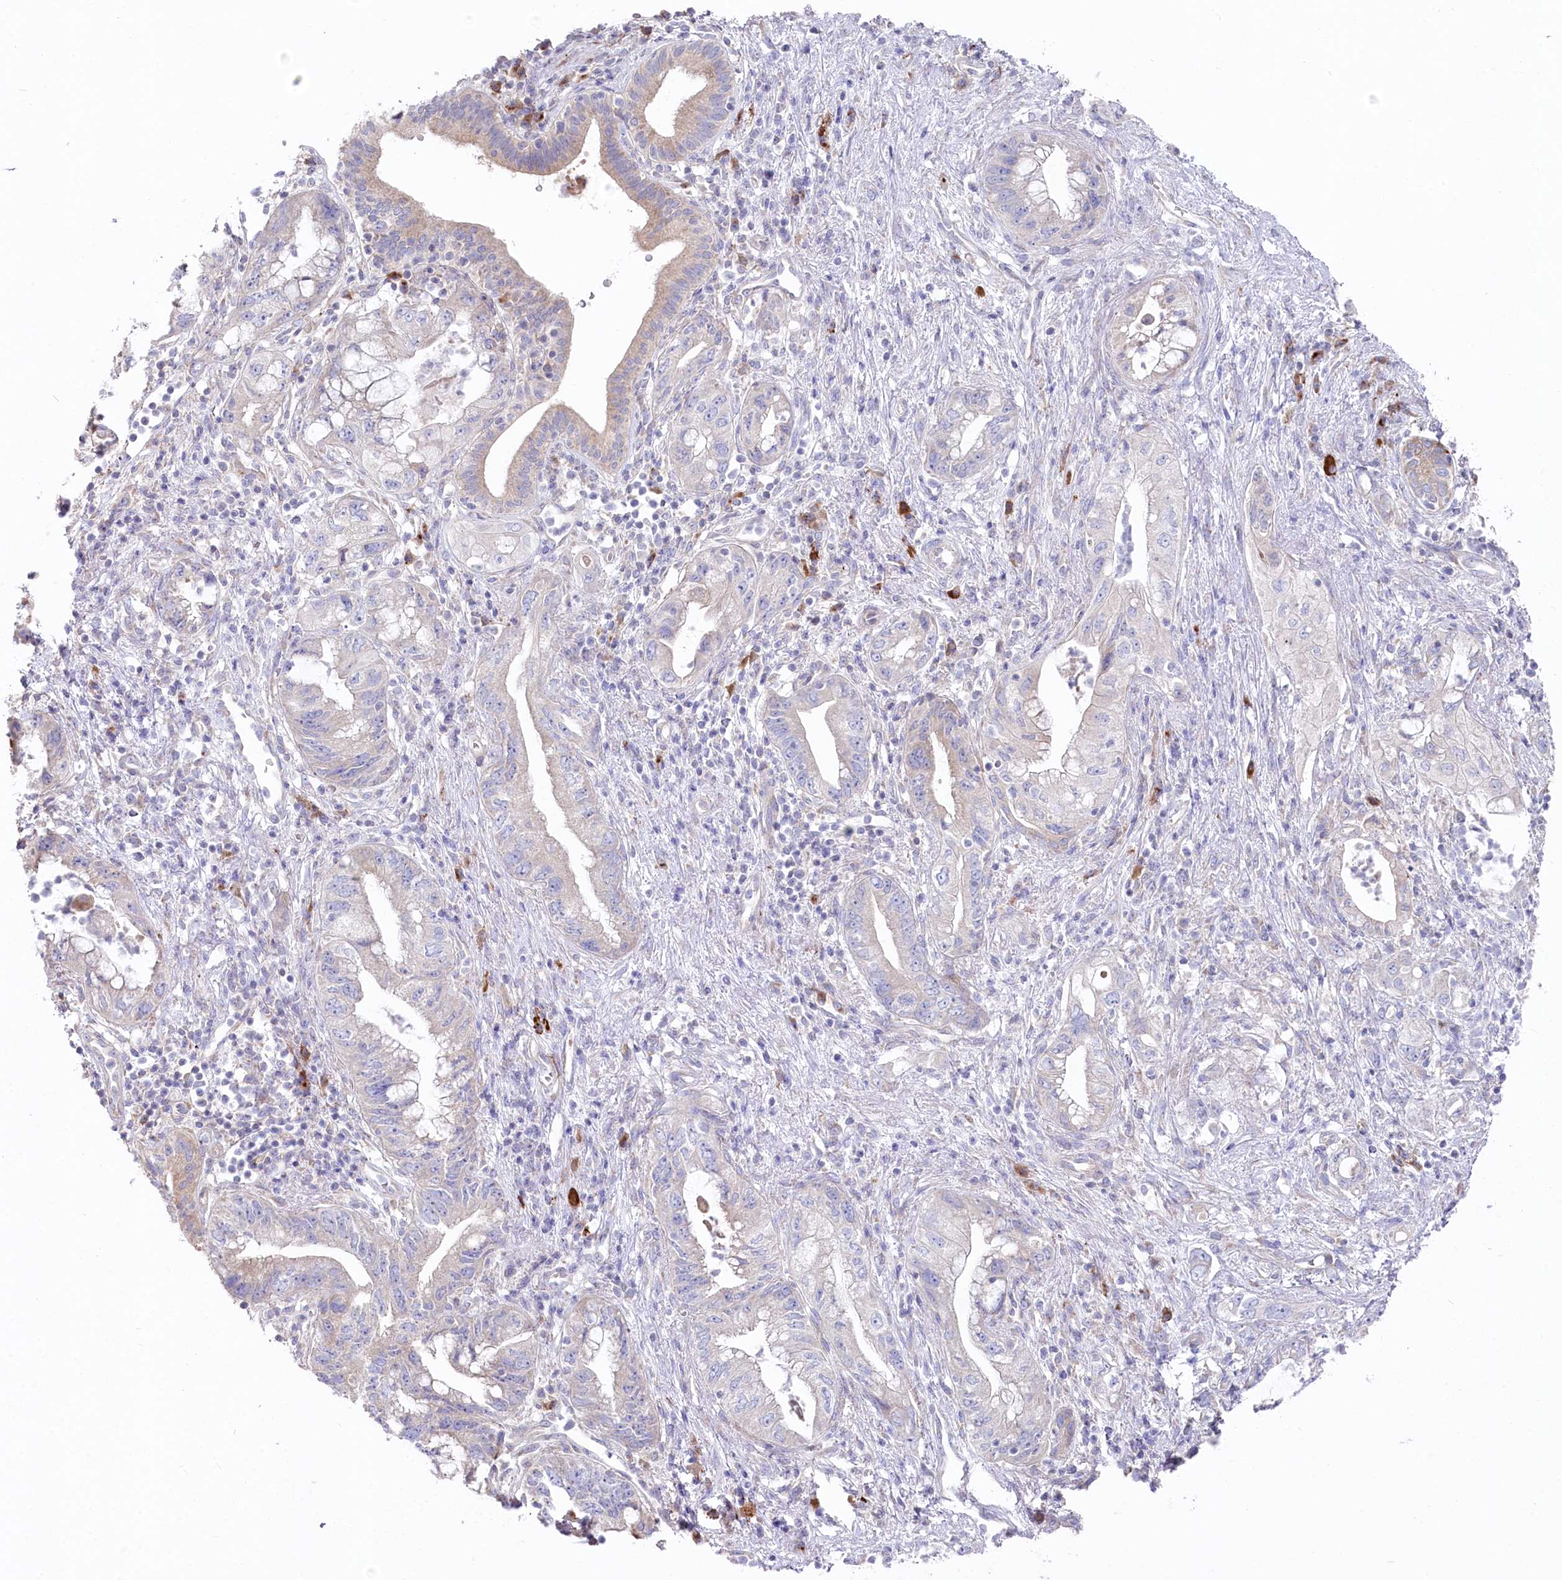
{"staining": {"intensity": "weak", "quantity": "<25%", "location": "cytoplasmic/membranous"}, "tissue": "pancreatic cancer", "cell_type": "Tumor cells", "image_type": "cancer", "snomed": [{"axis": "morphology", "description": "Adenocarcinoma, NOS"}, {"axis": "topography", "description": "Pancreas"}], "caption": "A high-resolution image shows immunohistochemistry (IHC) staining of pancreatic adenocarcinoma, which reveals no significant positivity in tumor cells.", "gene": "POGLUT1", "patient": {"sex": "female", "age": 73}}